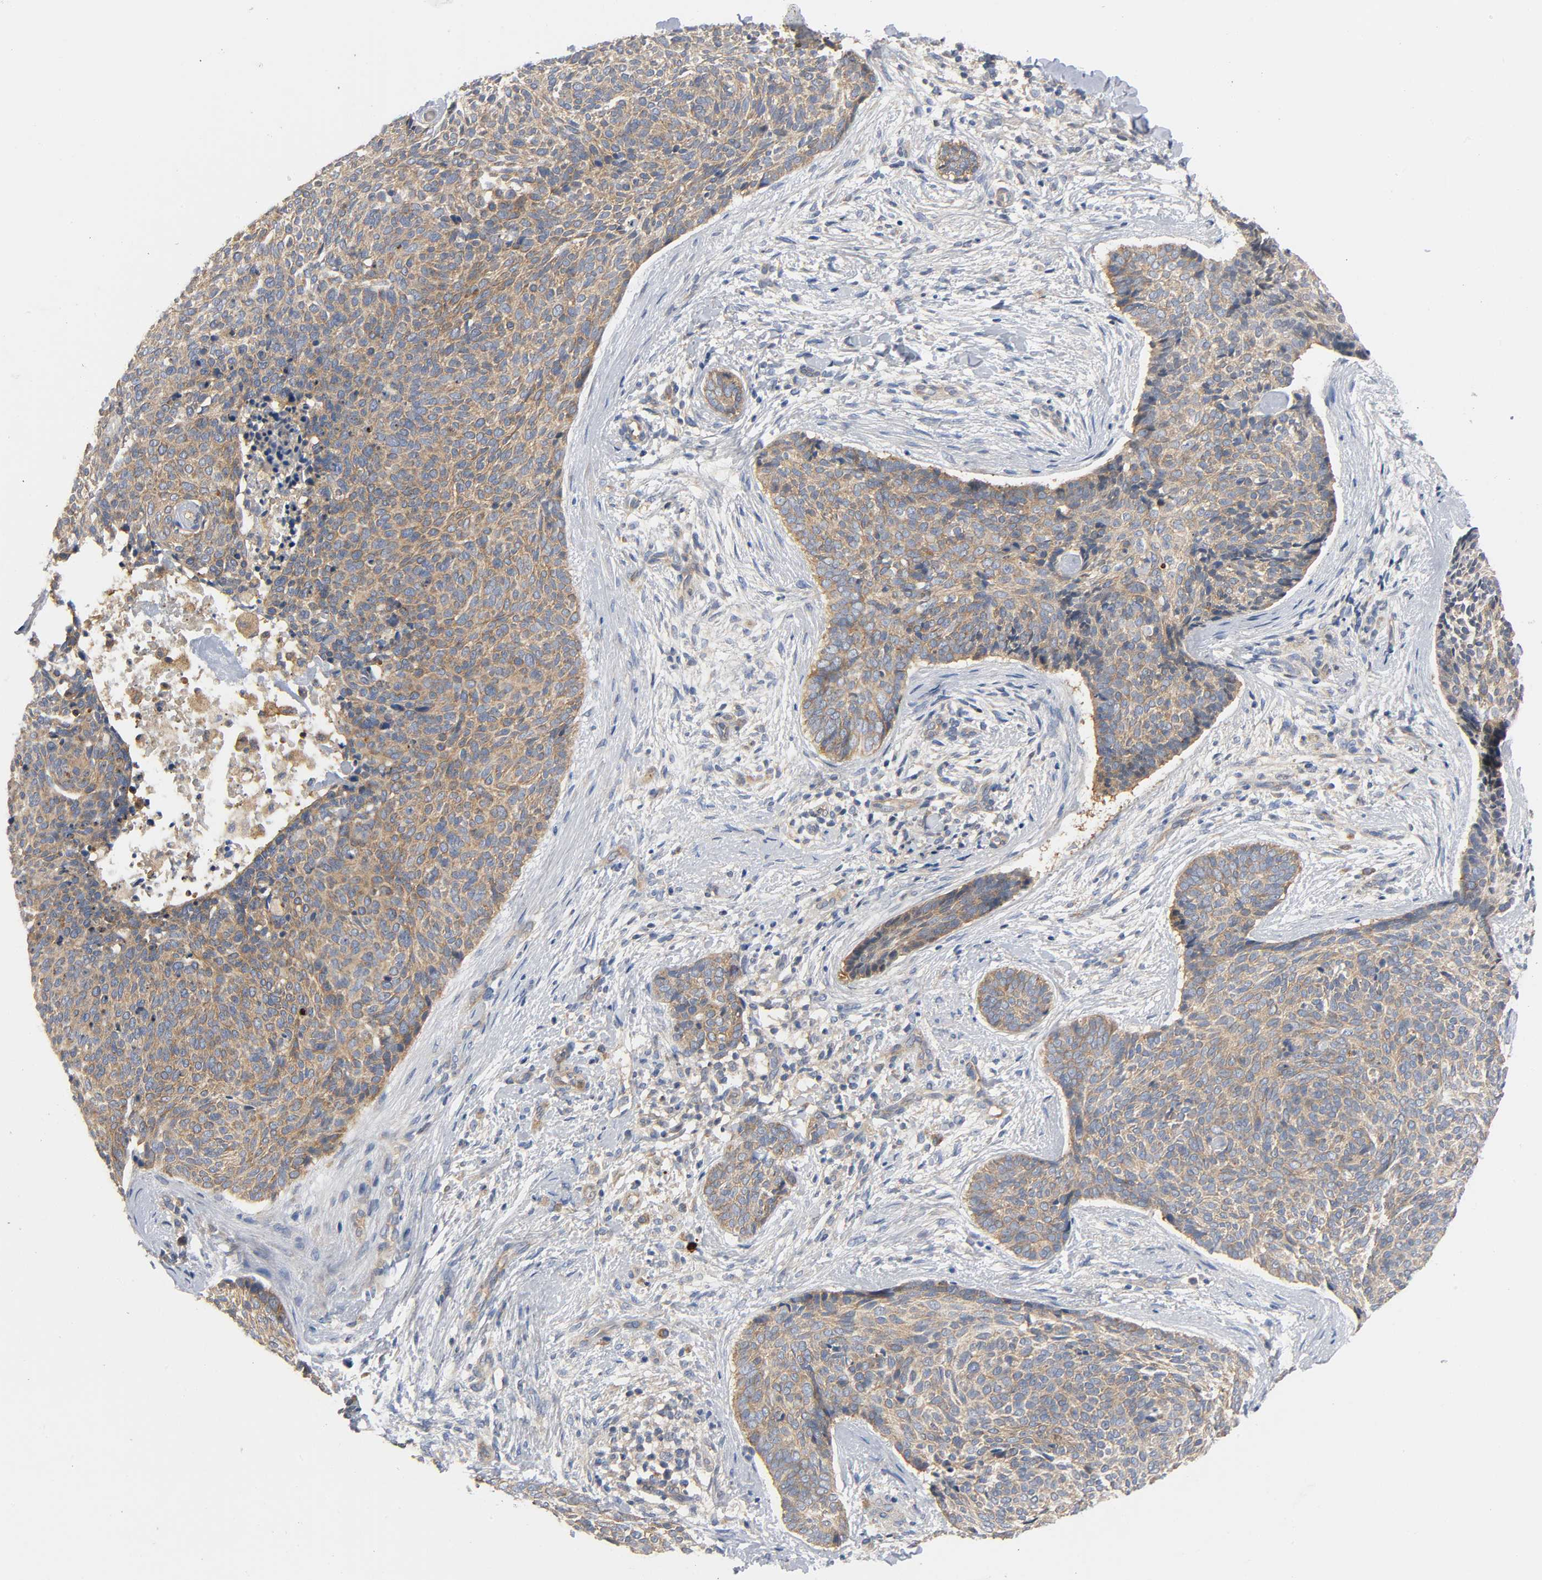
{"staining": {"intensity": "moderate", "quantity": ">75%", "location": "cytoplasmic/membranous"}, "tissue": "skin cancer", "cell_type": "Tumor cells", "image_type": "cancer", "snomed": [{"axis": "morphology", "description": "Normal tissue, NOS"}, {"axis": "morphology", "description": "Basal cell carcinoma"}, {"axis": "topography", "description": "Skin"}], "caption": "Immunohistochemical staining of skin cancer (basal cell carcinoma) shows medium levels of moderate cytoplasmic/membranous positivity in about >75% of tumor cells. (Brightfield microscopy of DAB IHC at high magnification).", "gene": "HDAC6", "patient": {"sex": "female", "age": 57}}